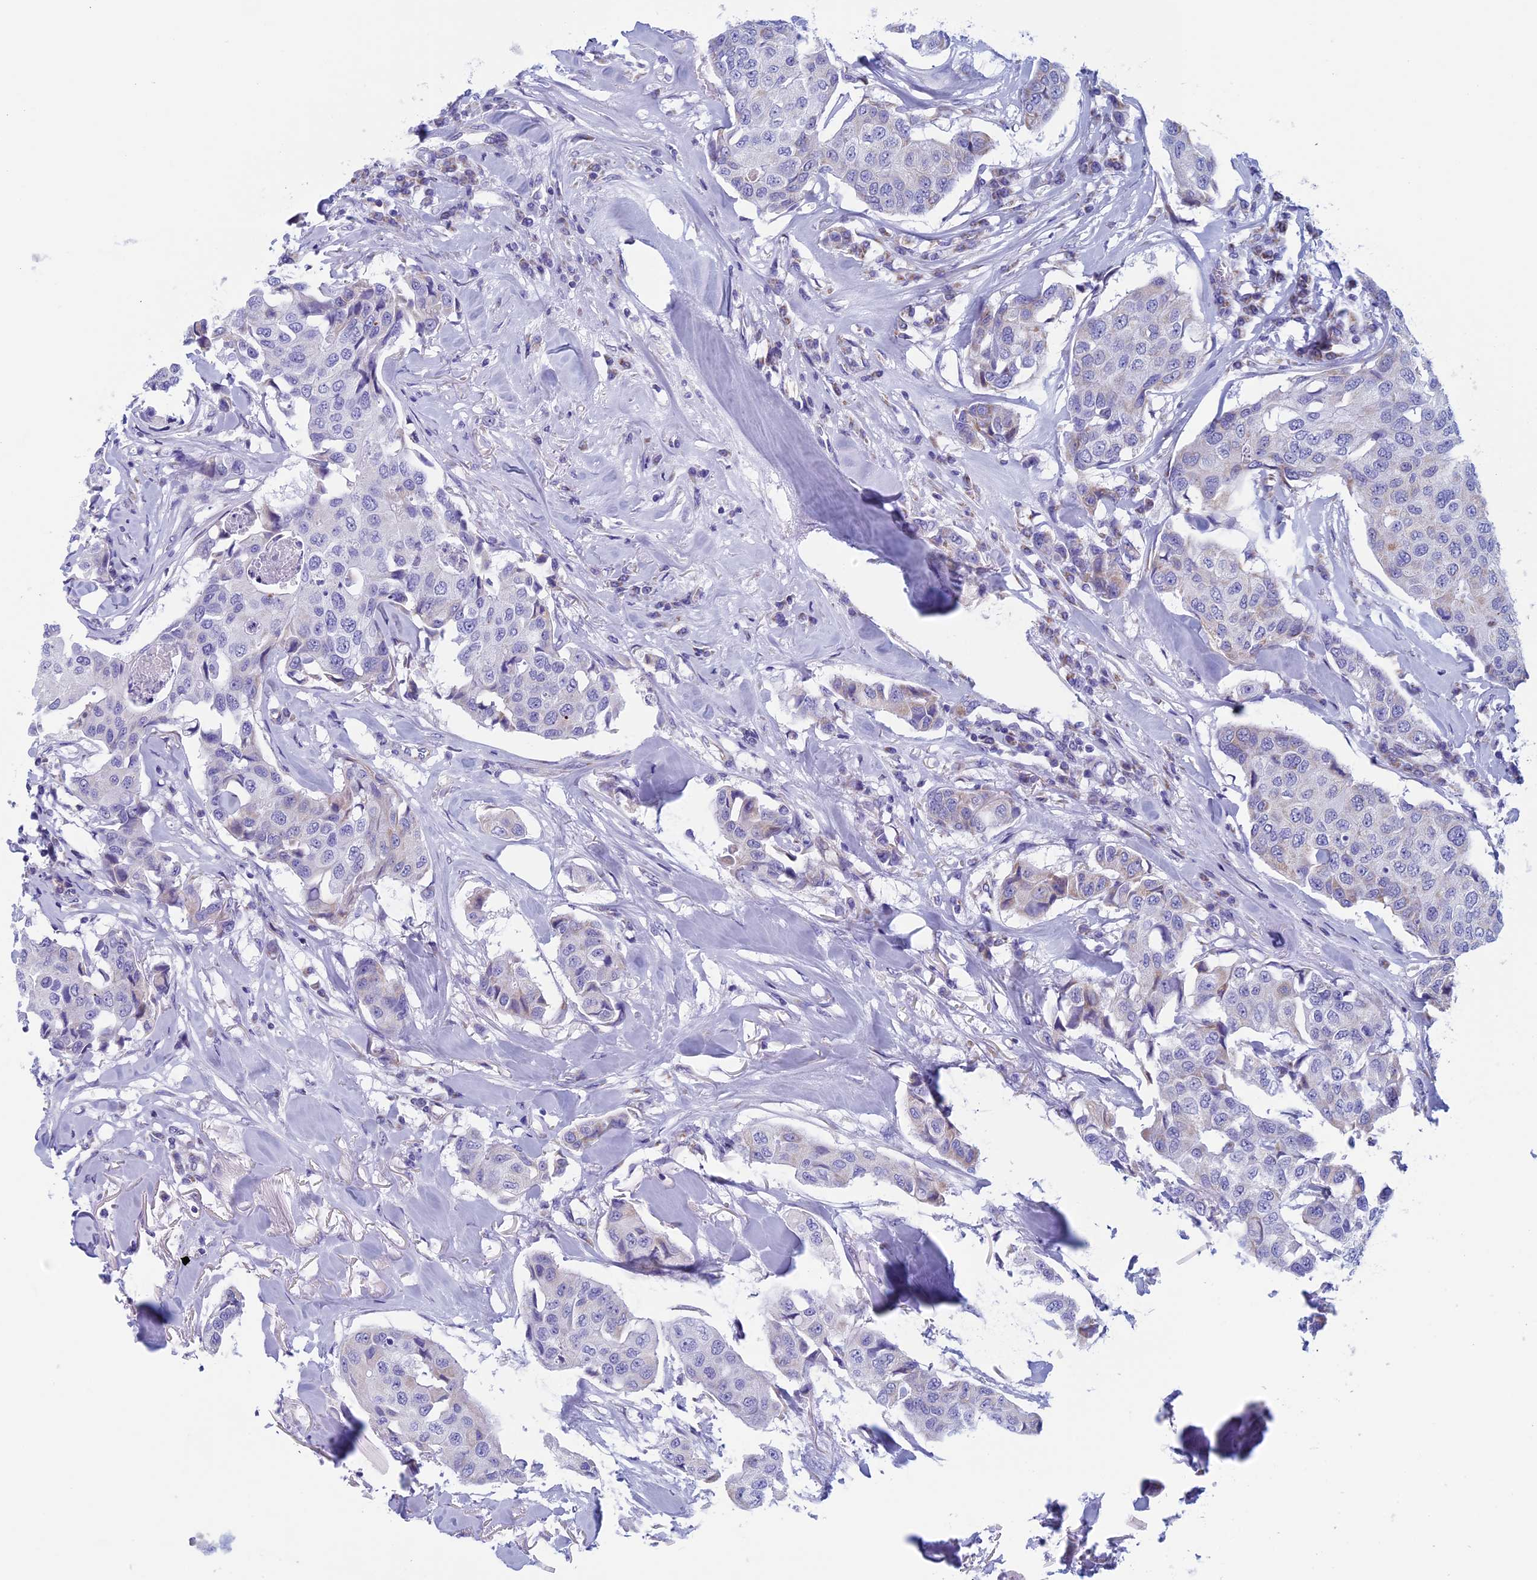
{"staining": {"intensity": "negative", "quantity": "none", "location": "none"}, "tissue": "breast cancer", "cell_type": "Tumor cells", "image_type": "cancer", "snomed": [{"axis": "morphology", "description": "Duct carcinoma"}, {"axis": "topography", "description": "Breast"}], "caption": "A histopathology image of breast cancer stained for a protein demonstrates no brown staining in tumor cells.", "gene": "NDUFB9", "patient": {"sex": "female", "age": 80}}